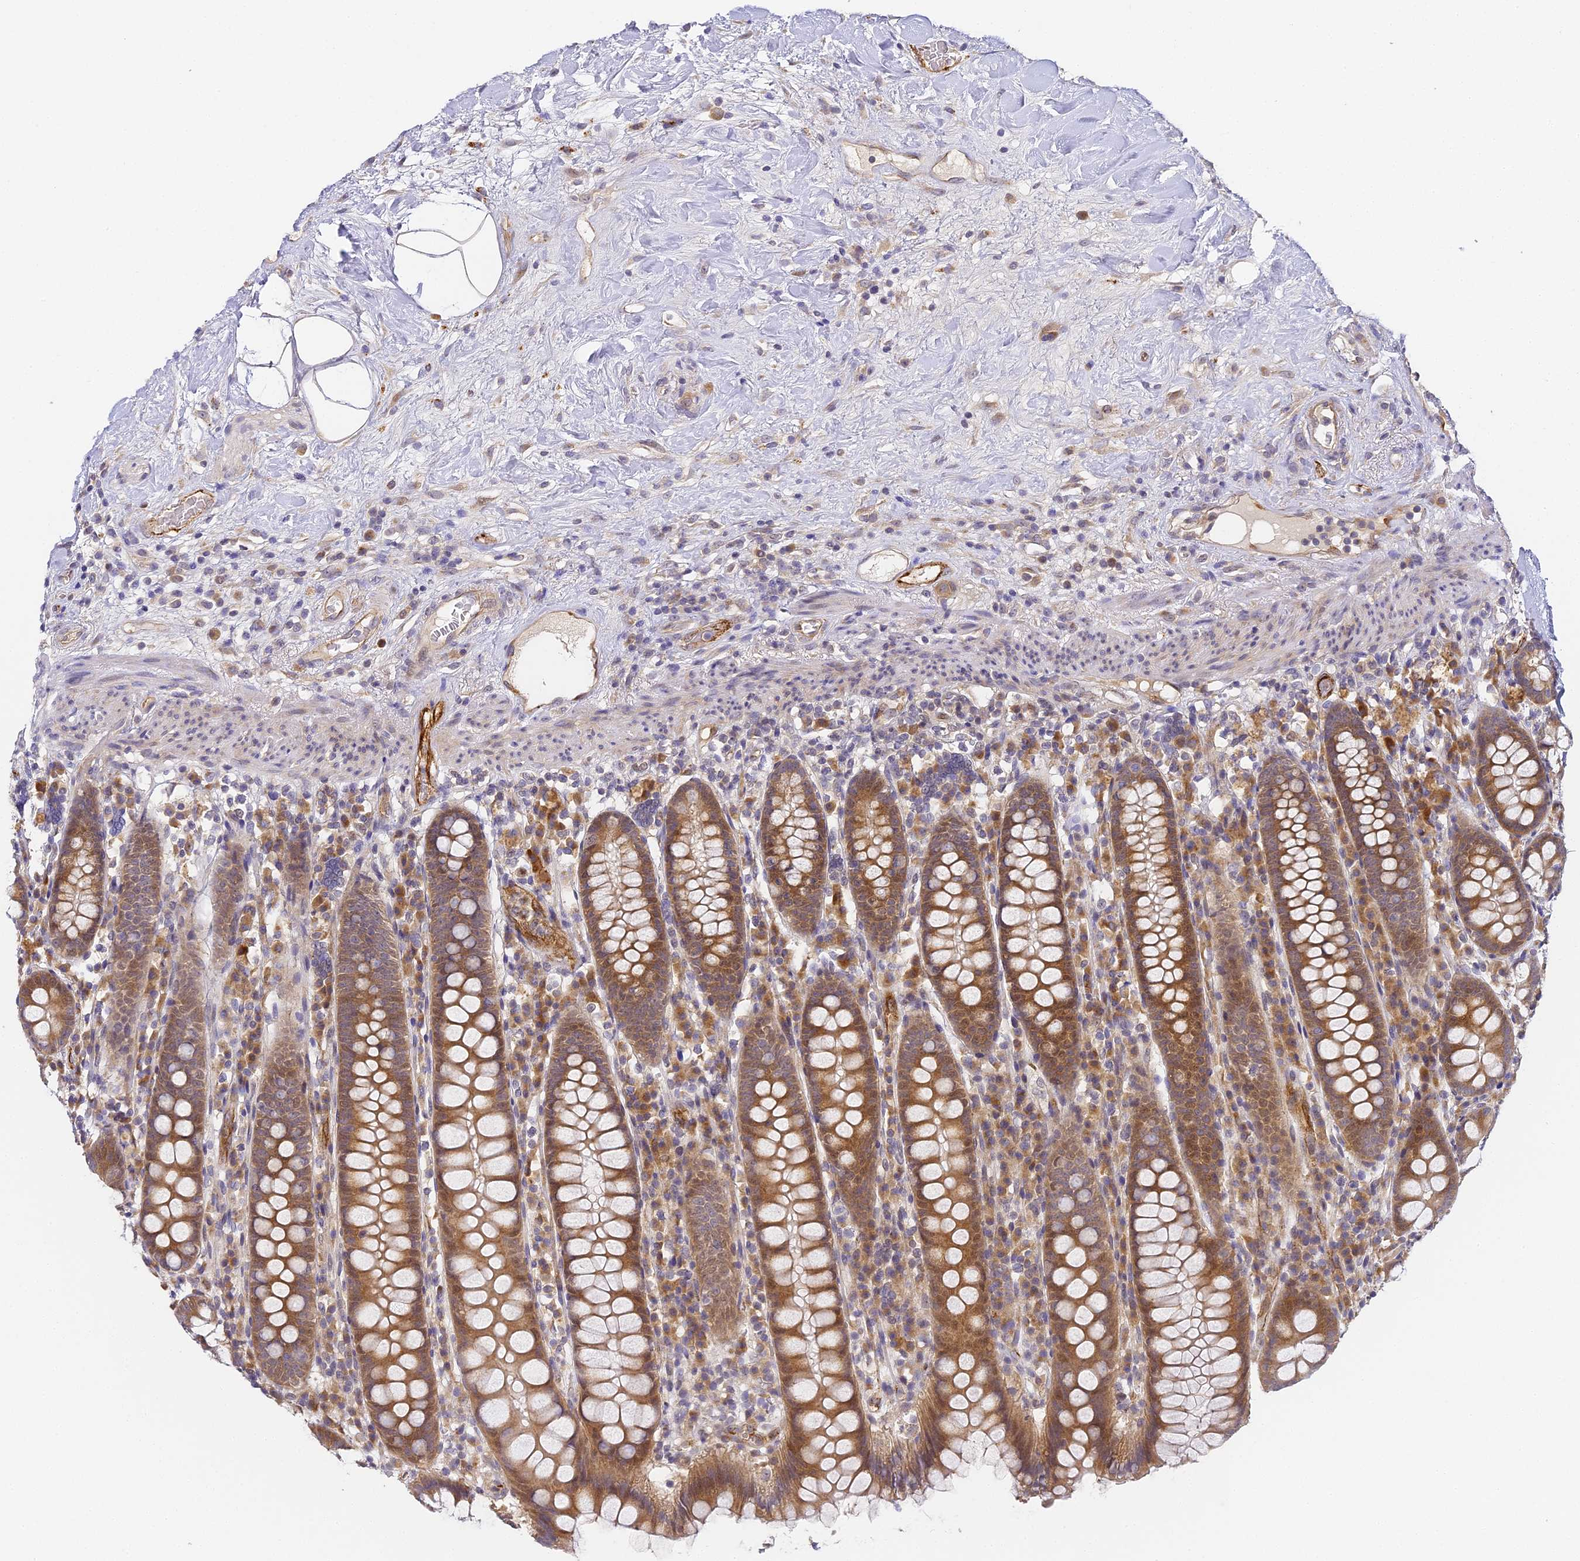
{"staining": {"intensity": "moderate", "quantity": ">75%", "location": "cytoplasmic/membranous"}, "tissue": "colon", "cell_type": "Endothelial cells", "image_type": "normal", "snomed": [{"axis": "morphology", "description": "Normal tissue, NOS"}, {"axis": "topography", "description": "Colon"}], "caption": "DAB (3,3'-diaminobenzidine) immunohistochemical staining of normal human colon demonstrates moderate cytoplasmic/membranous protein staining in approximately >75% of endothelial cells.", "gene": "DNAAF10", "patient": {"sex": "female", "age": 79}}